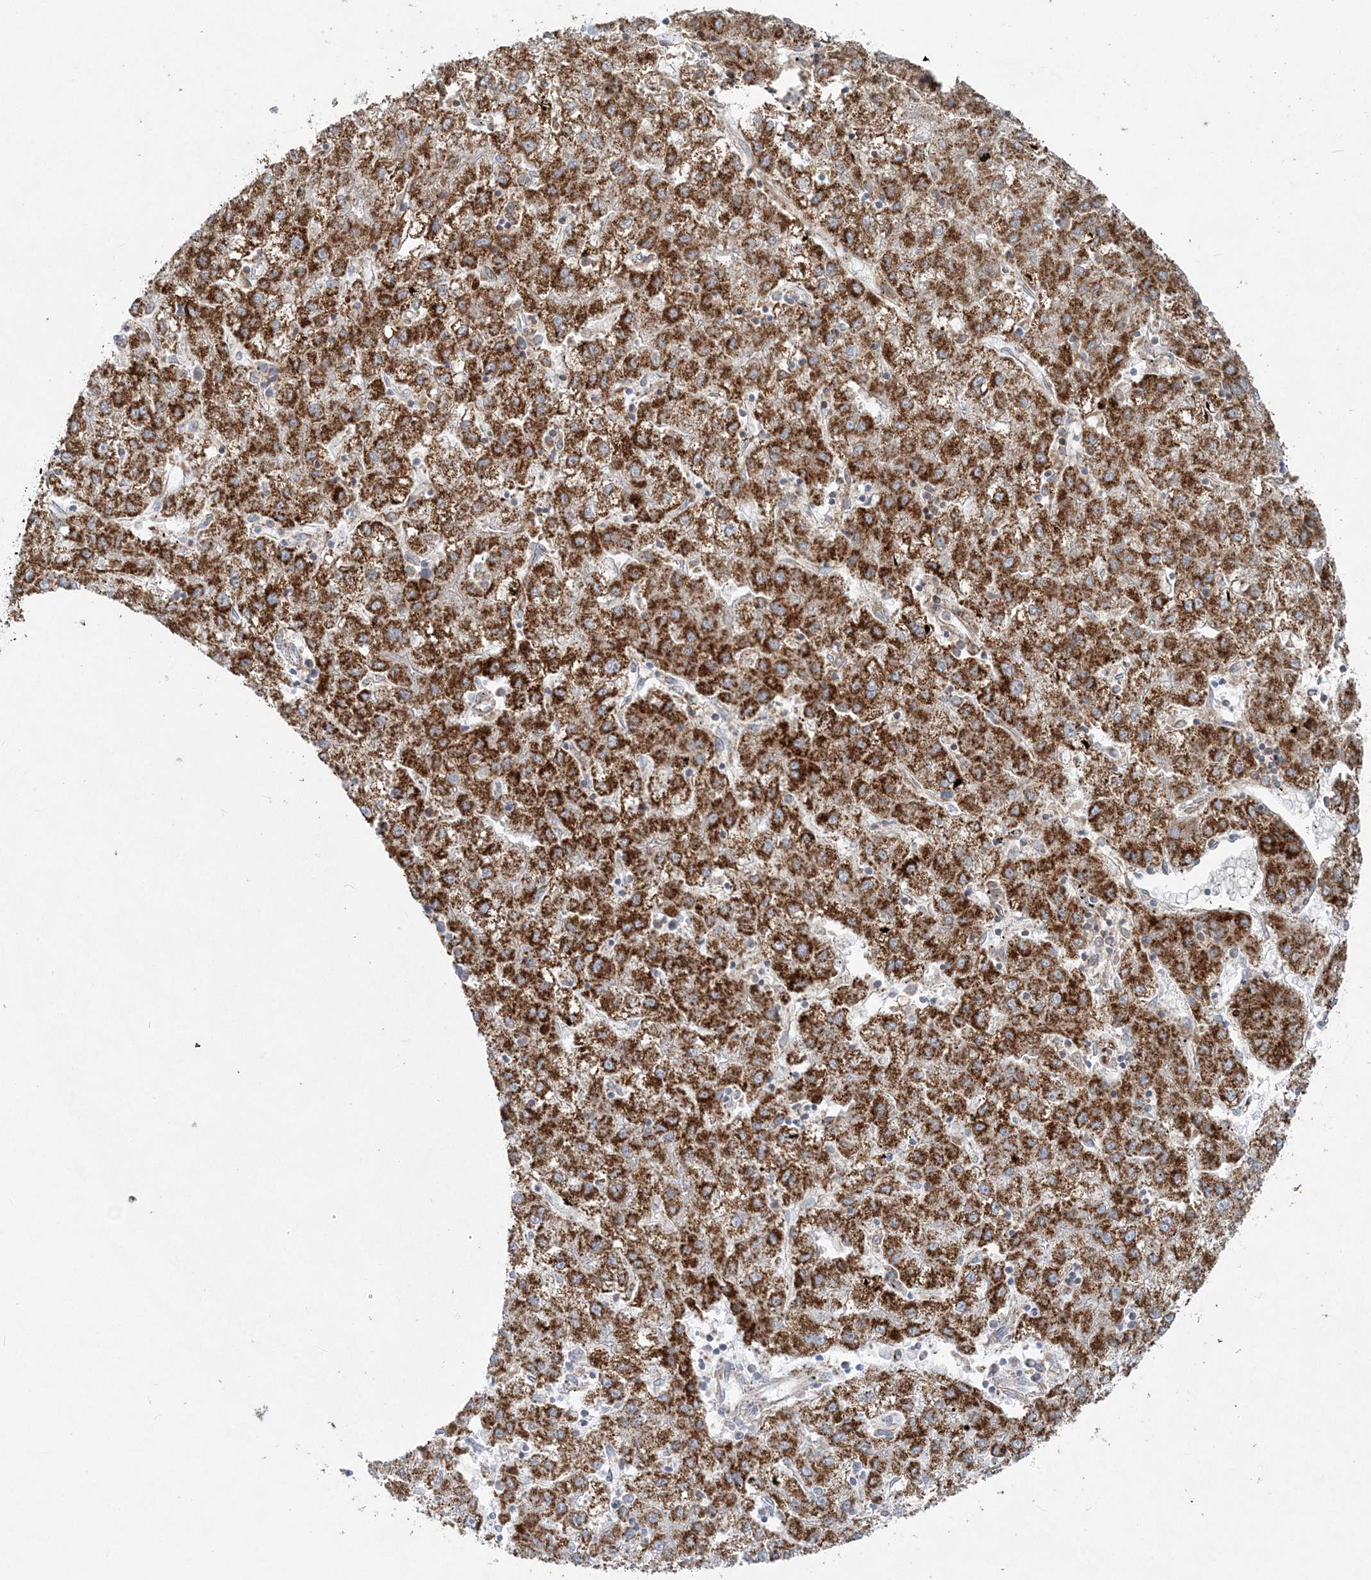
{"staining": {"intensity": "strong", "quantity": ">75%", "location": "cytoplasmic/membranous"}, "tissue": "liver cancer", "cell_type": "Tumor cells", "image_type": "cancer", "snomed": [{"axis": "morphology", "description": "Carcinoma, Hepatocellular, NOS"}, {"axis": "topography", "description": "Liver"}], "caption": "Tumor cells demonstrate high levels of strong cytoplasmic/membranous positivity in approximately >75% of cells in human liver cancer.", "gene": "PCCB", "patient": {"sex": "male", "age": 72}}